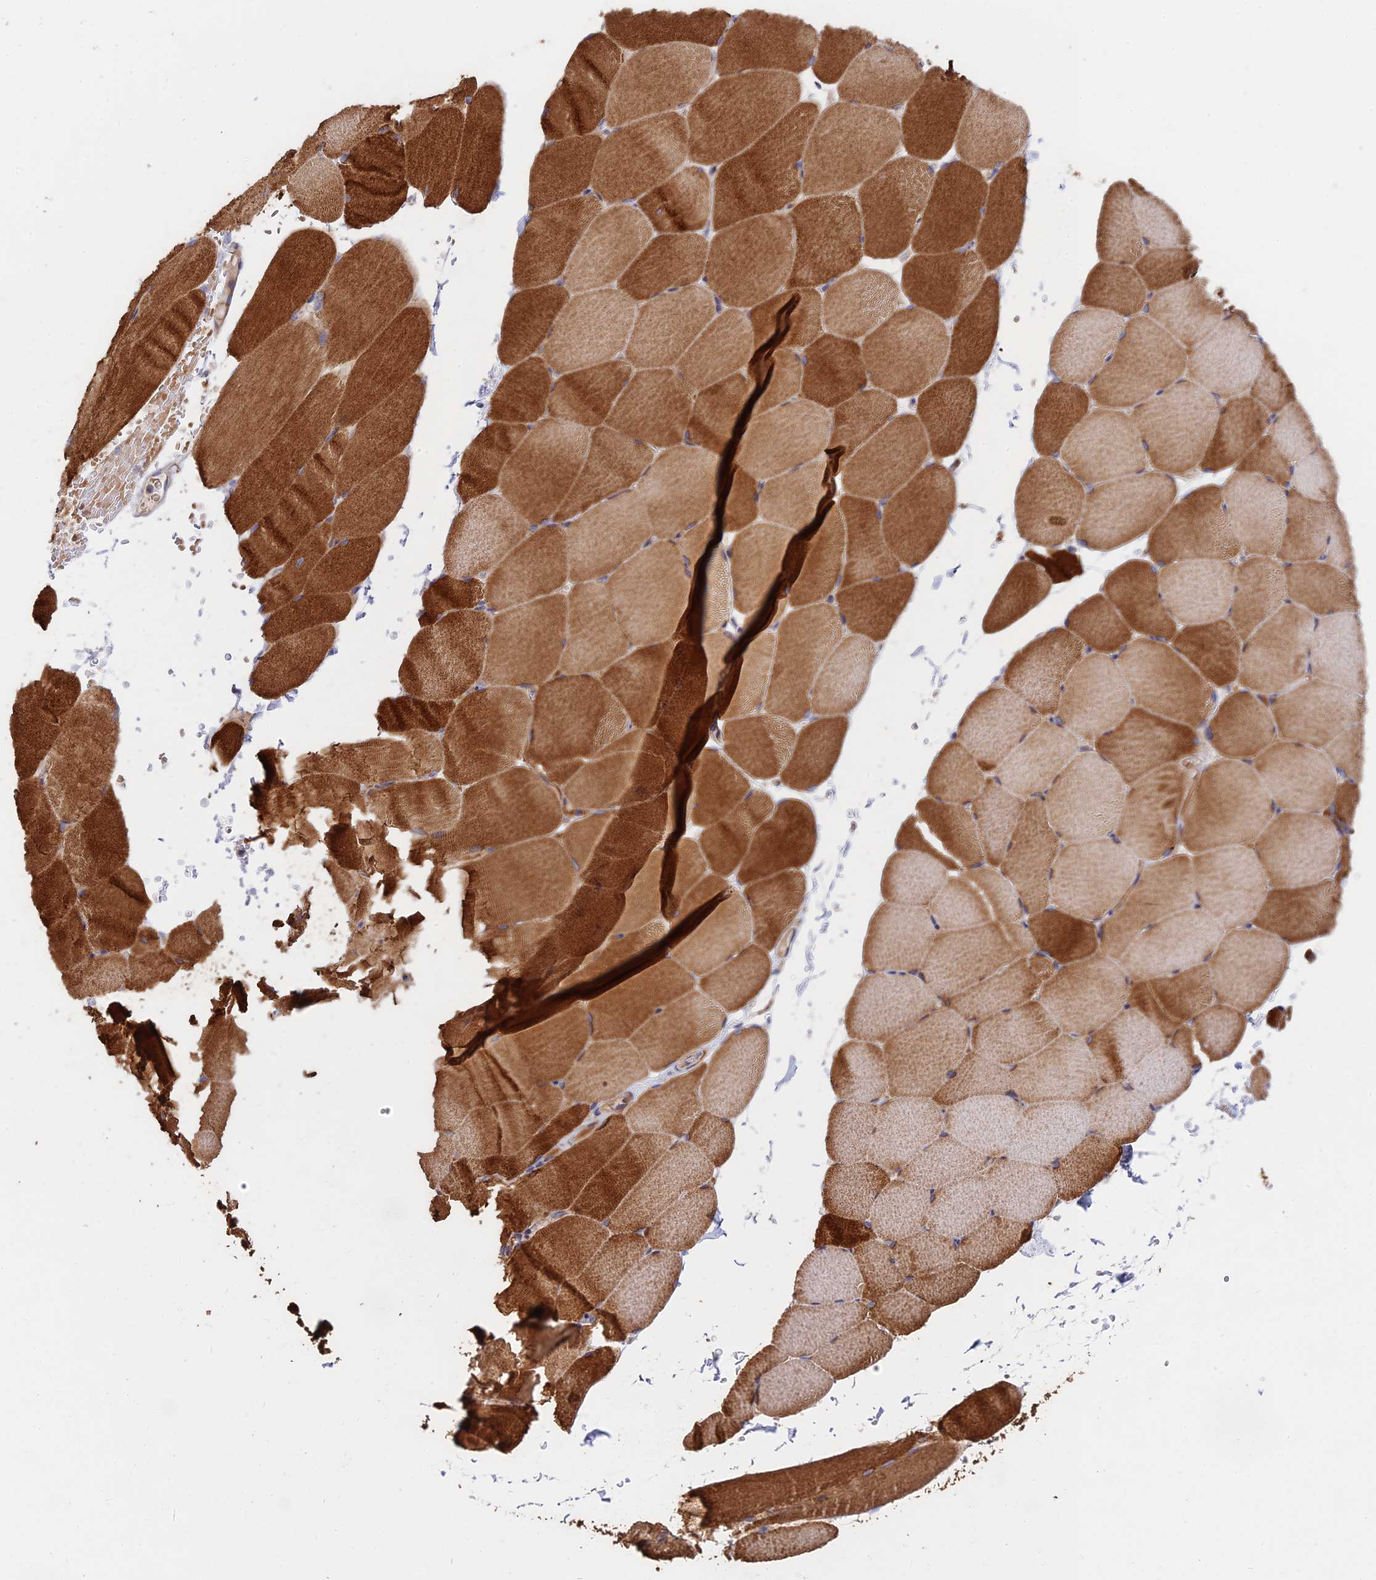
{"staining": {"intensity": "strong", "quantity": ">75%", "location": "cytoplasmic/membranous"}, "tissue": "skeletal muscle", "cell_type": "Myocytes", "image_type": "normal", "snomed": [{"axis": "morphology", "description": "Normal tissue, NOS"}, {"axis": "topography", "description": "Skeletal muscle"}, {"axis": "topography", "description": "Parathyroid gland"}], "caption": "A high-resolution micrograph shows immunohistochemistry (IHC) staining of unremarkable skeletal muscle, which shows strong cytoplasmic/membranous staining in about >75% of myocytes. The staining was performed using DAB to visualize the protein expression in brown, while the nuclei were stained in blue with hematoxylin (Magnification: 20x).", "gene": "FUOM", "patient": {"sex": "female", "age": 37}}